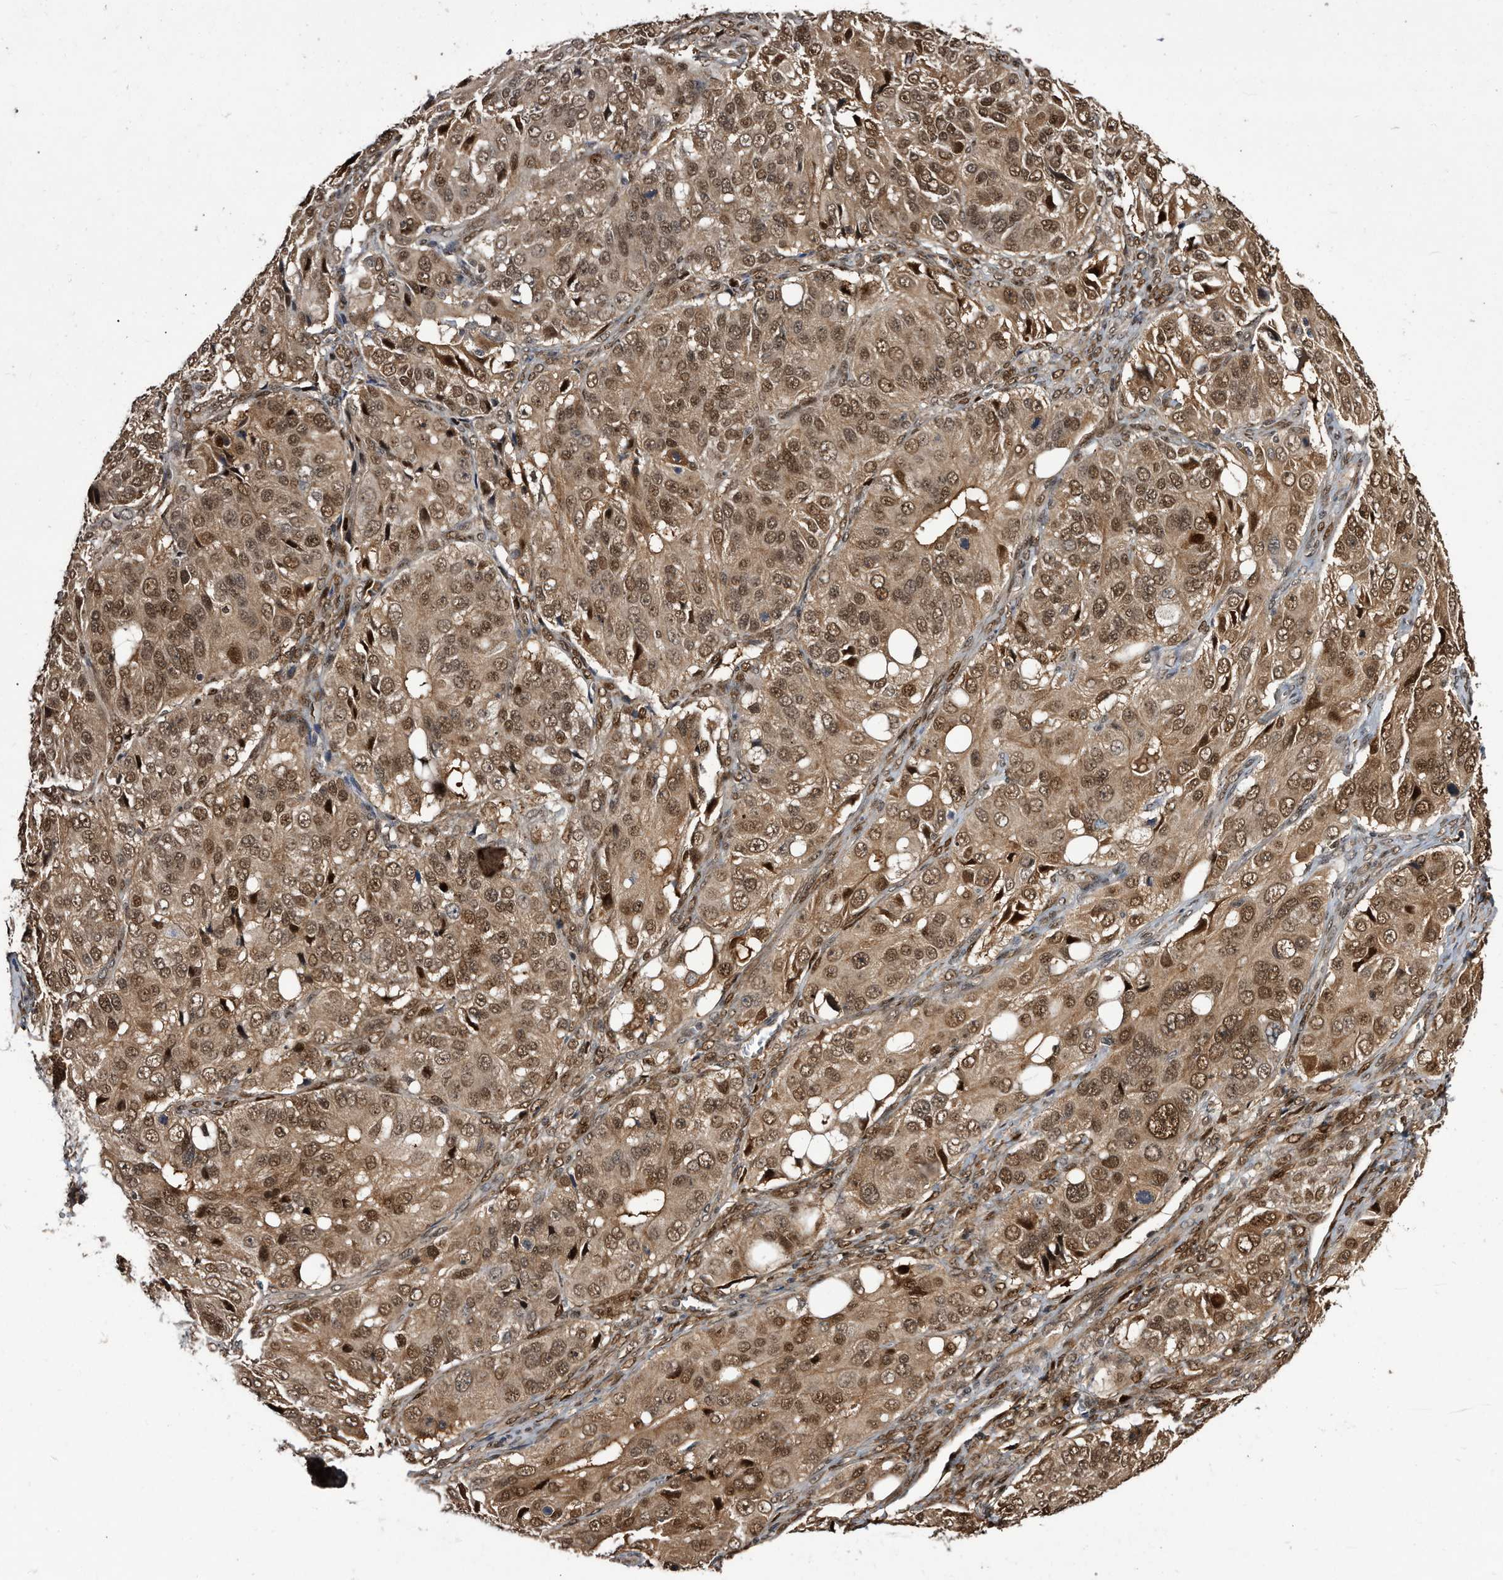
{"staining": {"intensity": "moderate", "quantity": ">75%", "location": "cytoplasmic/membranous,nuclear"}, "tissue": "ovarian cancer", "cell_type": "Tumor cells", "image_type": "cancer", "snomed": [{"axis": "morphology", "description": "Carcinoma, endometroid"}, {"axis": "topography", "description": "Ovary"}], "caption": "Immunohistochemical staining of ovarian cancer exhibits medium levels of moderate cytoplasmic/membranous and nuclear expression in approximately >75% of tumor cells.", "gene": "RAD23B", "patient": {"sex": "female", "age": 51}}